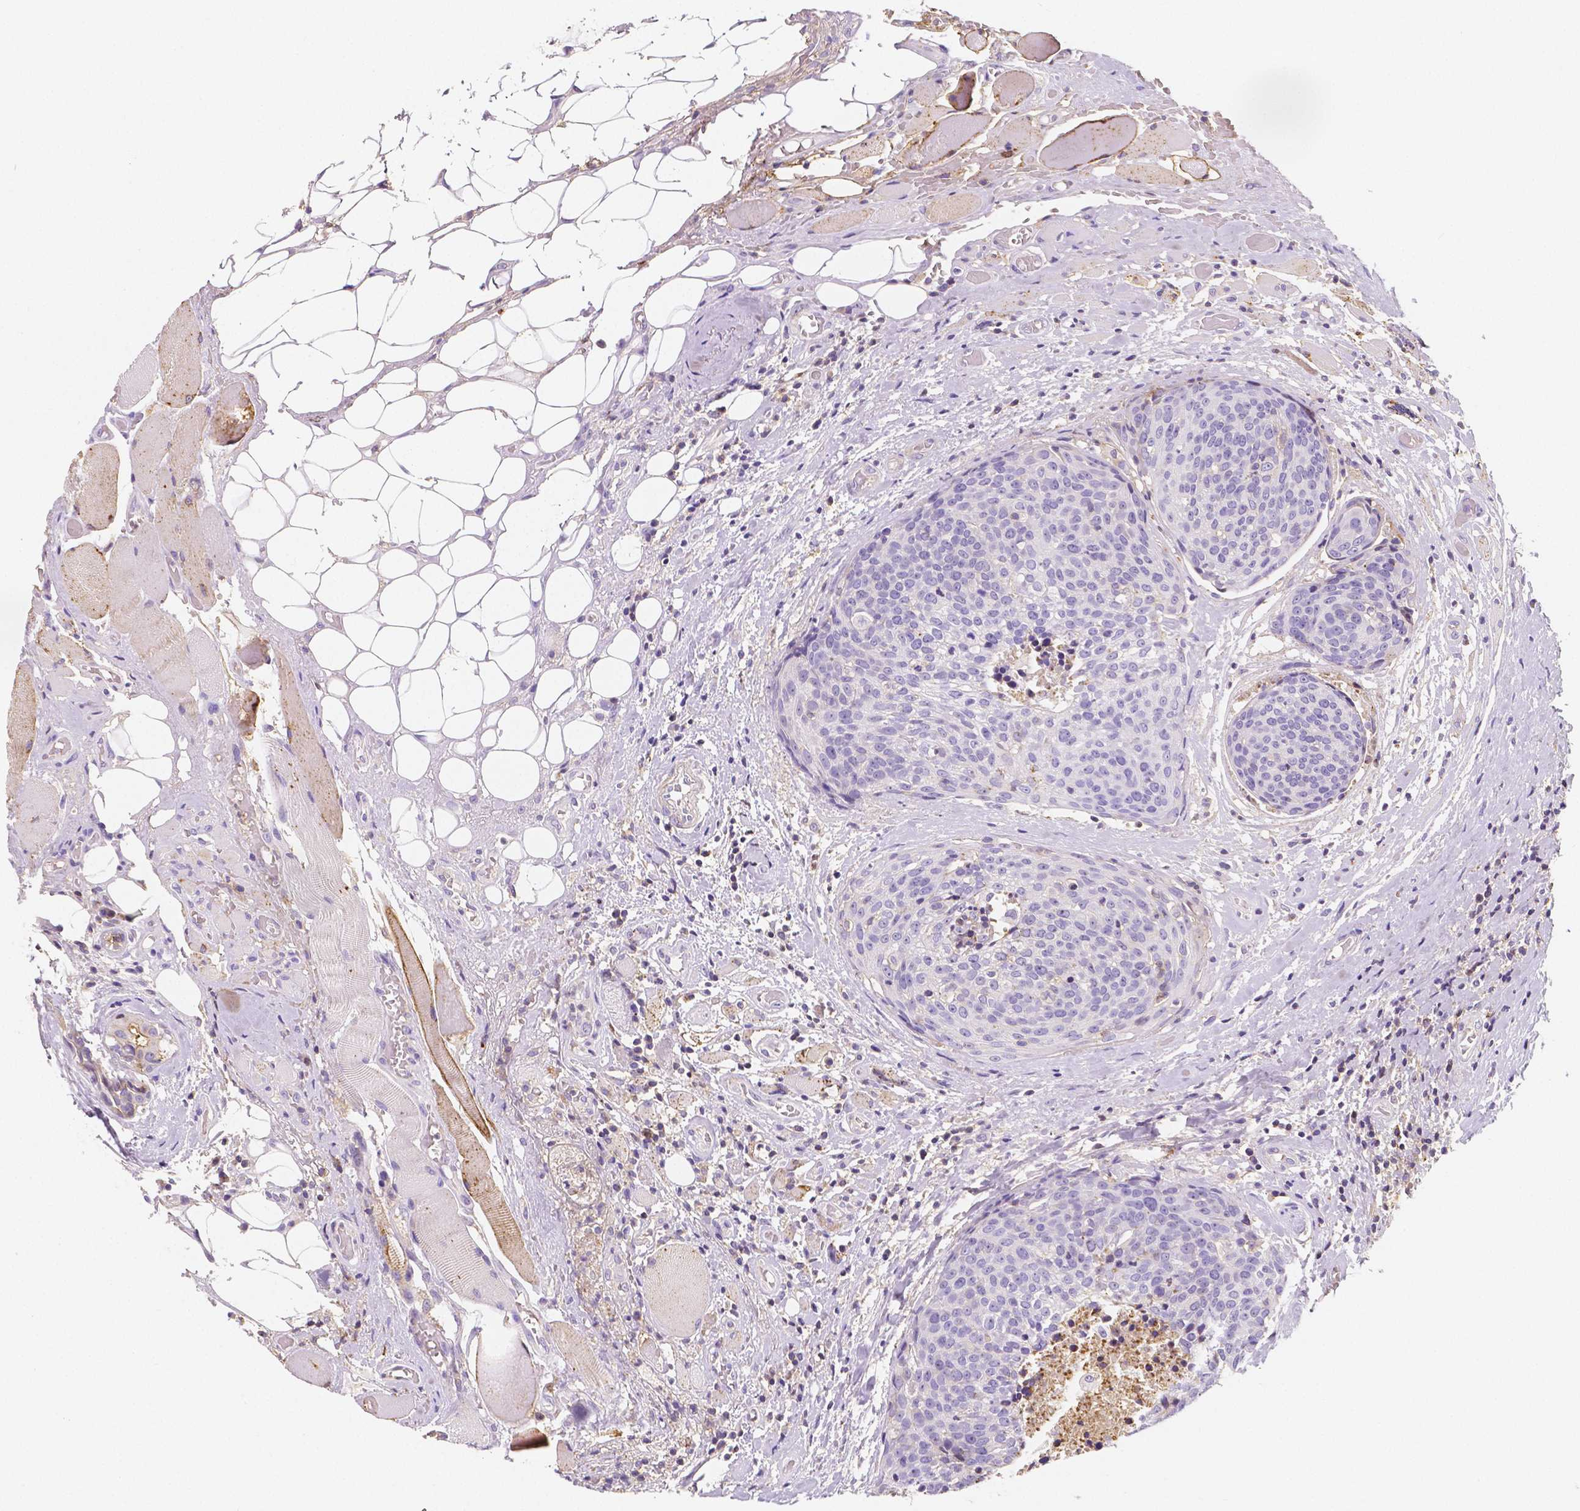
{"staining": {"intensity": "negative", "quantity": "none", "location": "none"}, "tissue": "head and neck cancer", "cell_type": "Tumor cells", "image_type": "cancer", "snomed": [{"axis": "morphology", "description": "Squamous cell carcinoma, NOS"}, {"axis": "topography", "description": "Oral tissue"}, {"axis": "topography", "description": "Head-Neck"}], "caption": "Photomicrograph shows no protein staining in tumor cells of head and neck cancer tissue. (Immunohistochemistry (ihc), brightfield microscopy, high magnification).", "gene": "GABRD", "patient": {"sex": "male", "age": 64}}